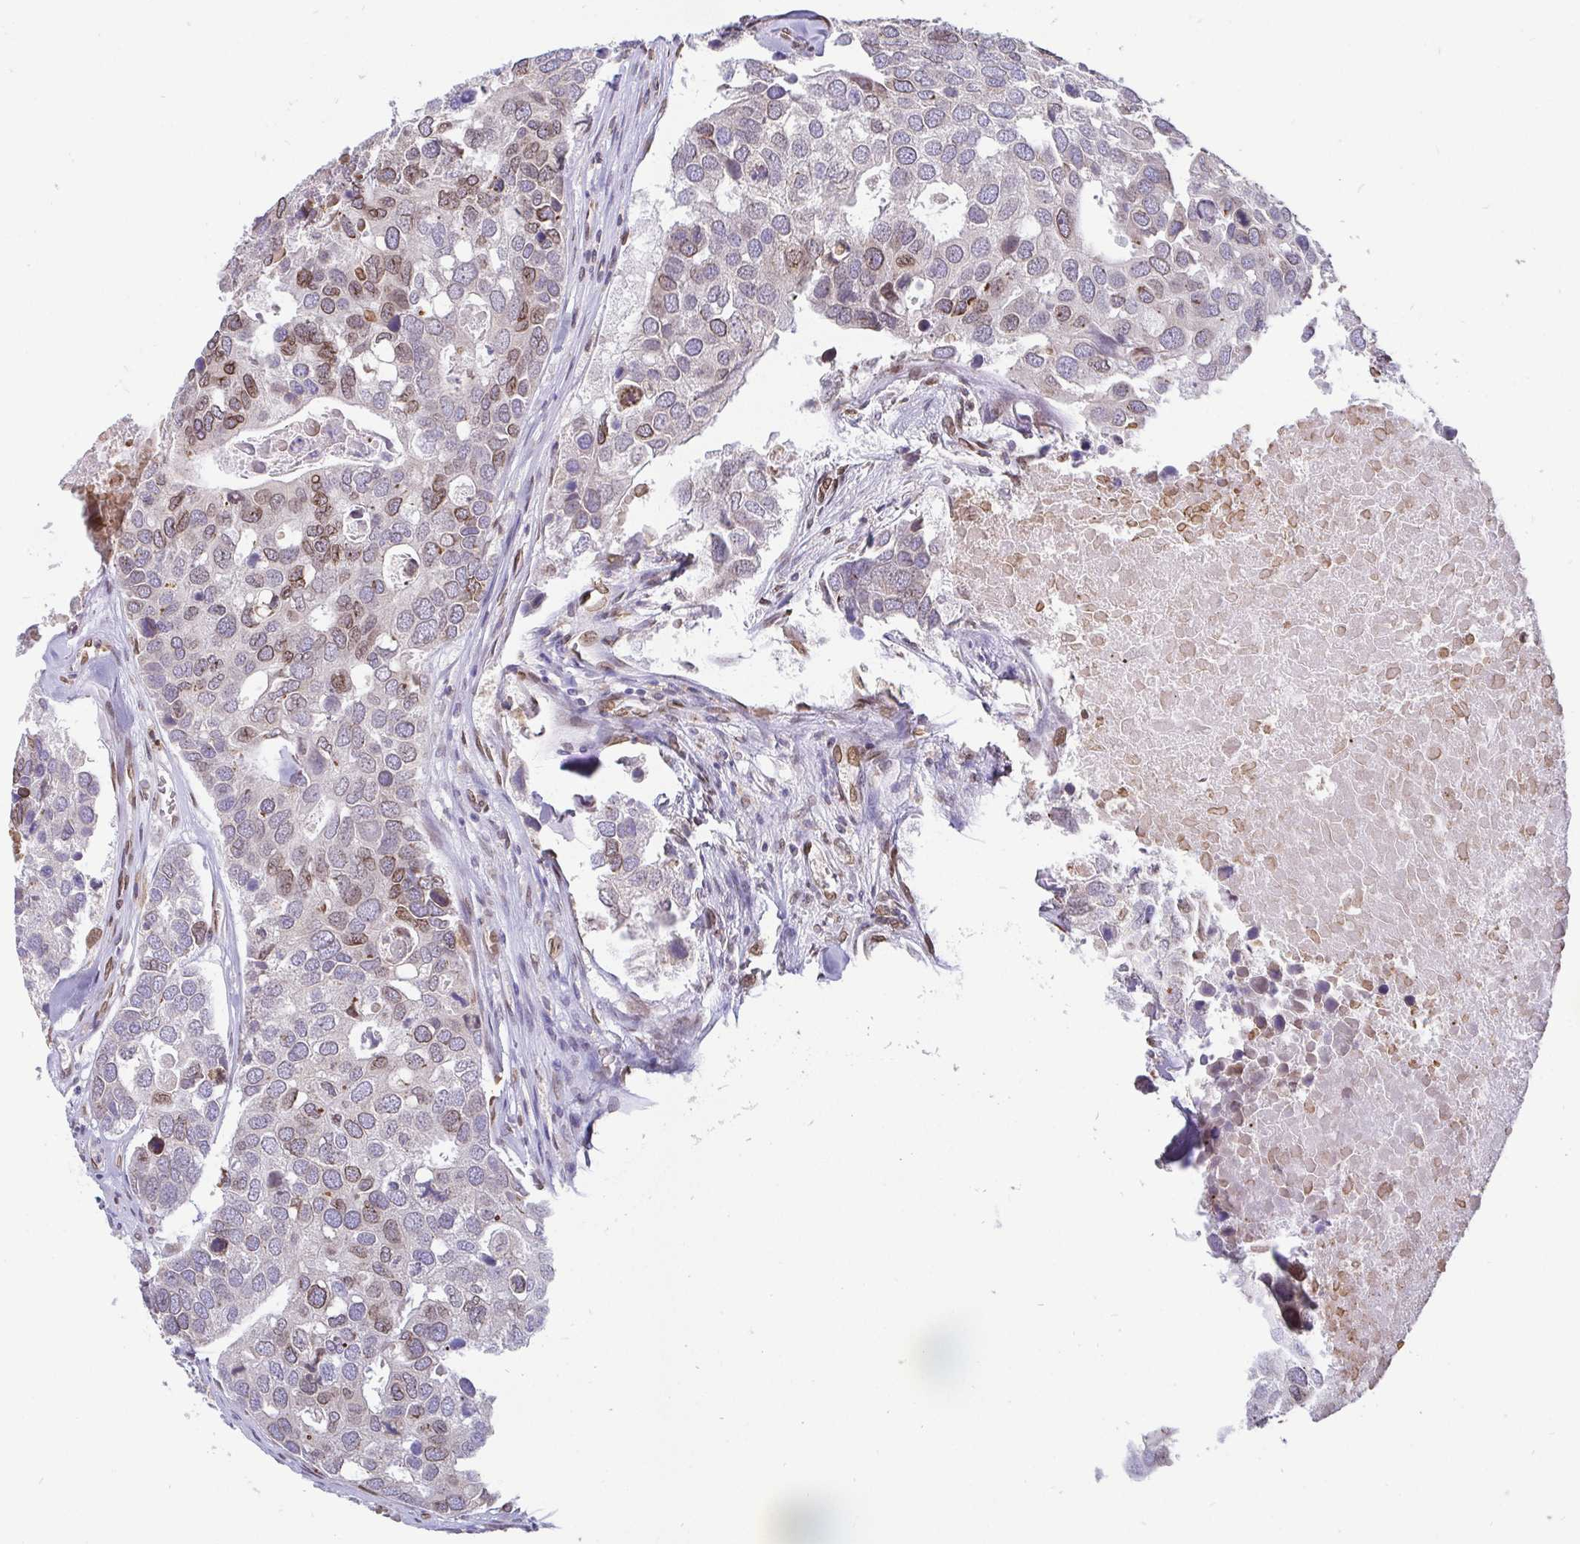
{"staining": {"intensity": "moderate", "quantity": "<25%", "location": "cytoplasmic/membranous,nuclear"}, "tissue": "breast cancer", "cell_type": "Tumor cells", "image_type": "cancer", "snomed": [{"axis": "morphology", "description": "Duct carcinoma"}, {"axis": "topography", "description": "Breast"}], "caption": "This image reveals immunohistochemistry staining of breast intraductal carcinoma, with low moderate cytoplasmic/membranous and nuclear expression in about <25% of tumor cells.", "gene": "EMD", "patient": {"sex": "female", "age": 83}}